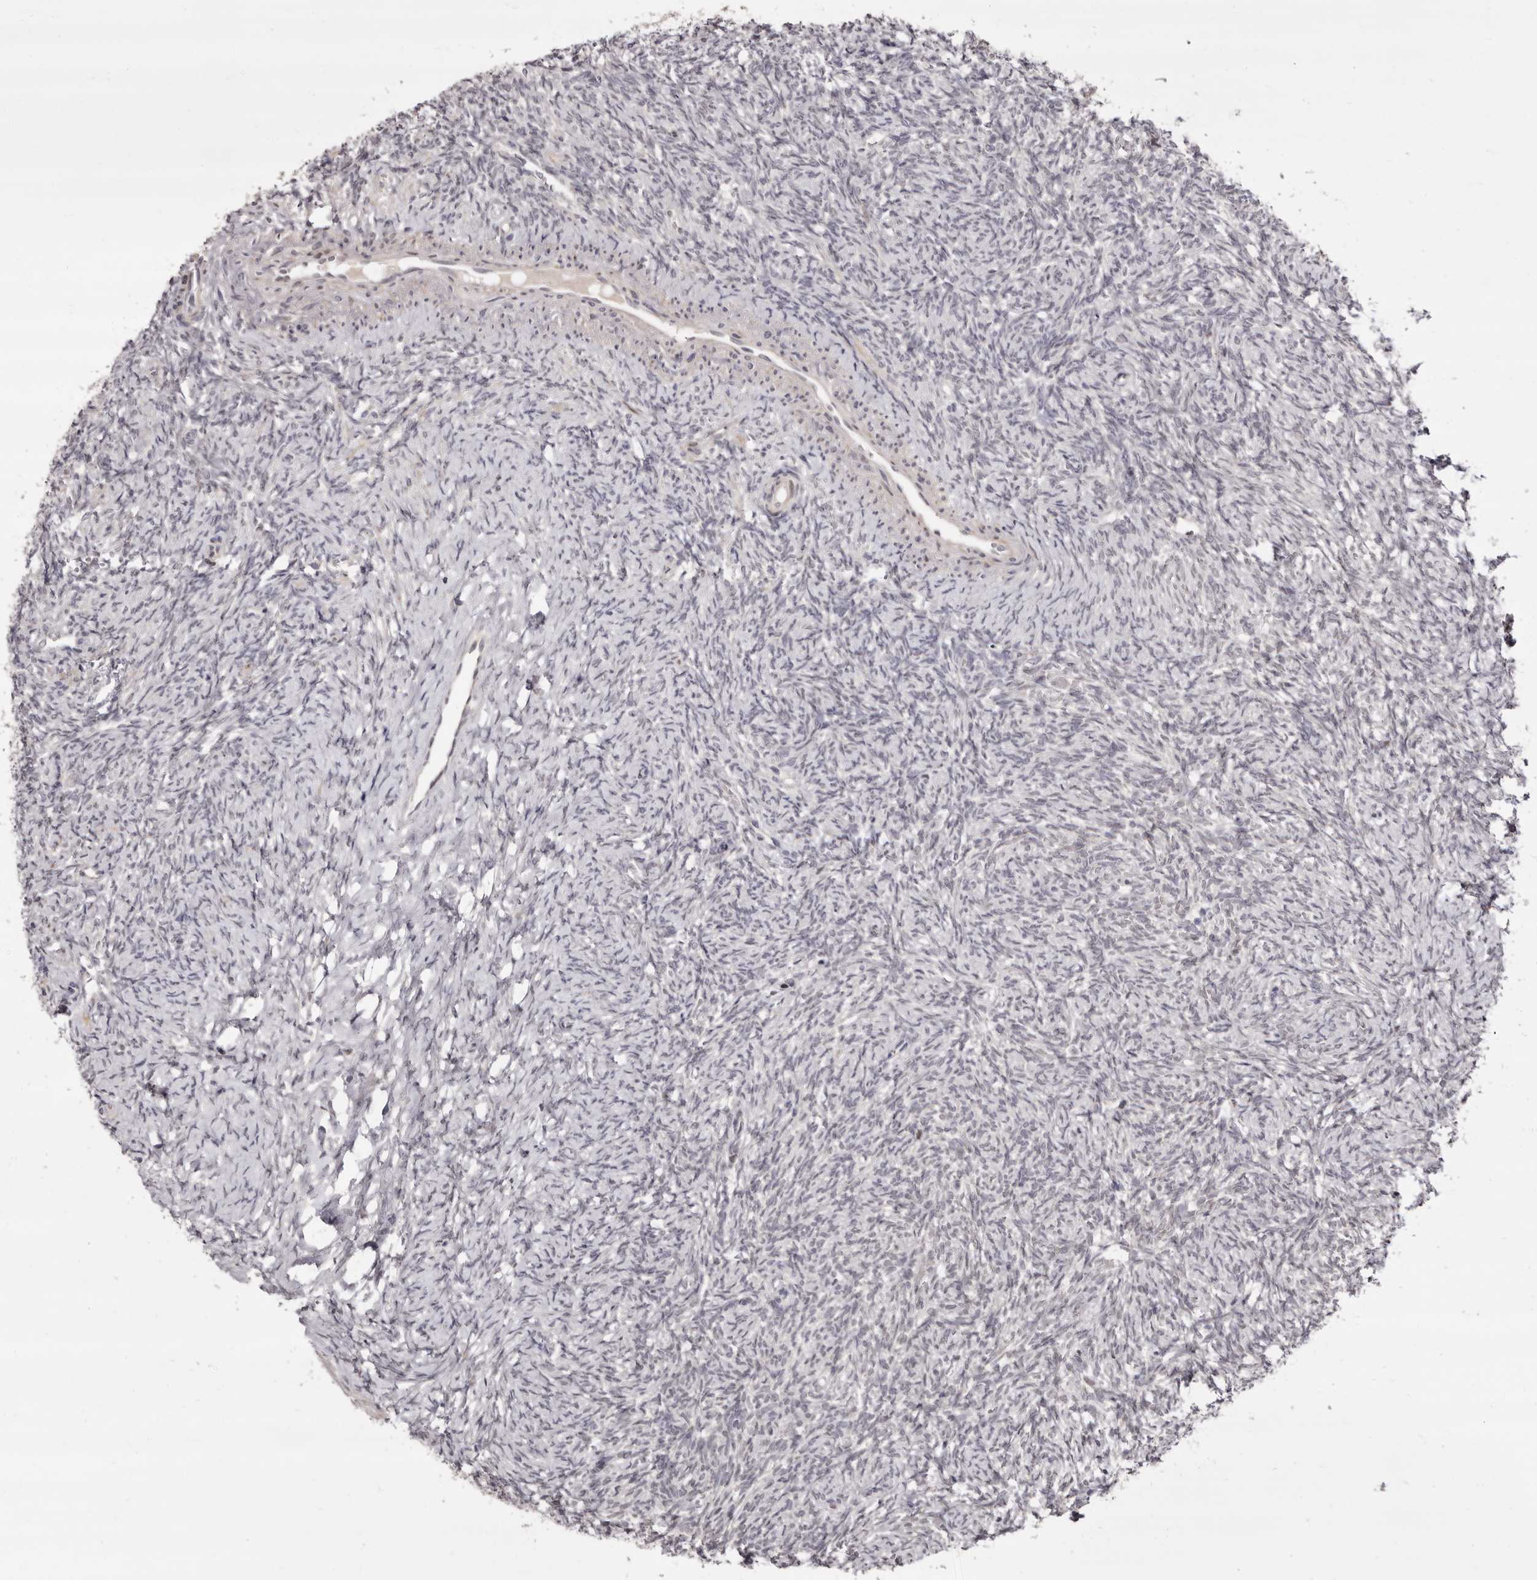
{"staining": {"intensity": "negative", "quantity": "none", "location": "none"}, "tissue": "ovary", "cell_type": "Ovarian stroma cells", "image_type": "normal", "snomed": [{"axis": "morphology", "description": "Normal tissue, NOS"}, {"axis": "topography", "description": "Ovary"}], "caption": "DAB immunohistochemical staining of benign ovary exhibits no significant staining in ovarian stroma cells.", "gene": "ZNF326", "patient": {"sex": "female", "age": 41}}